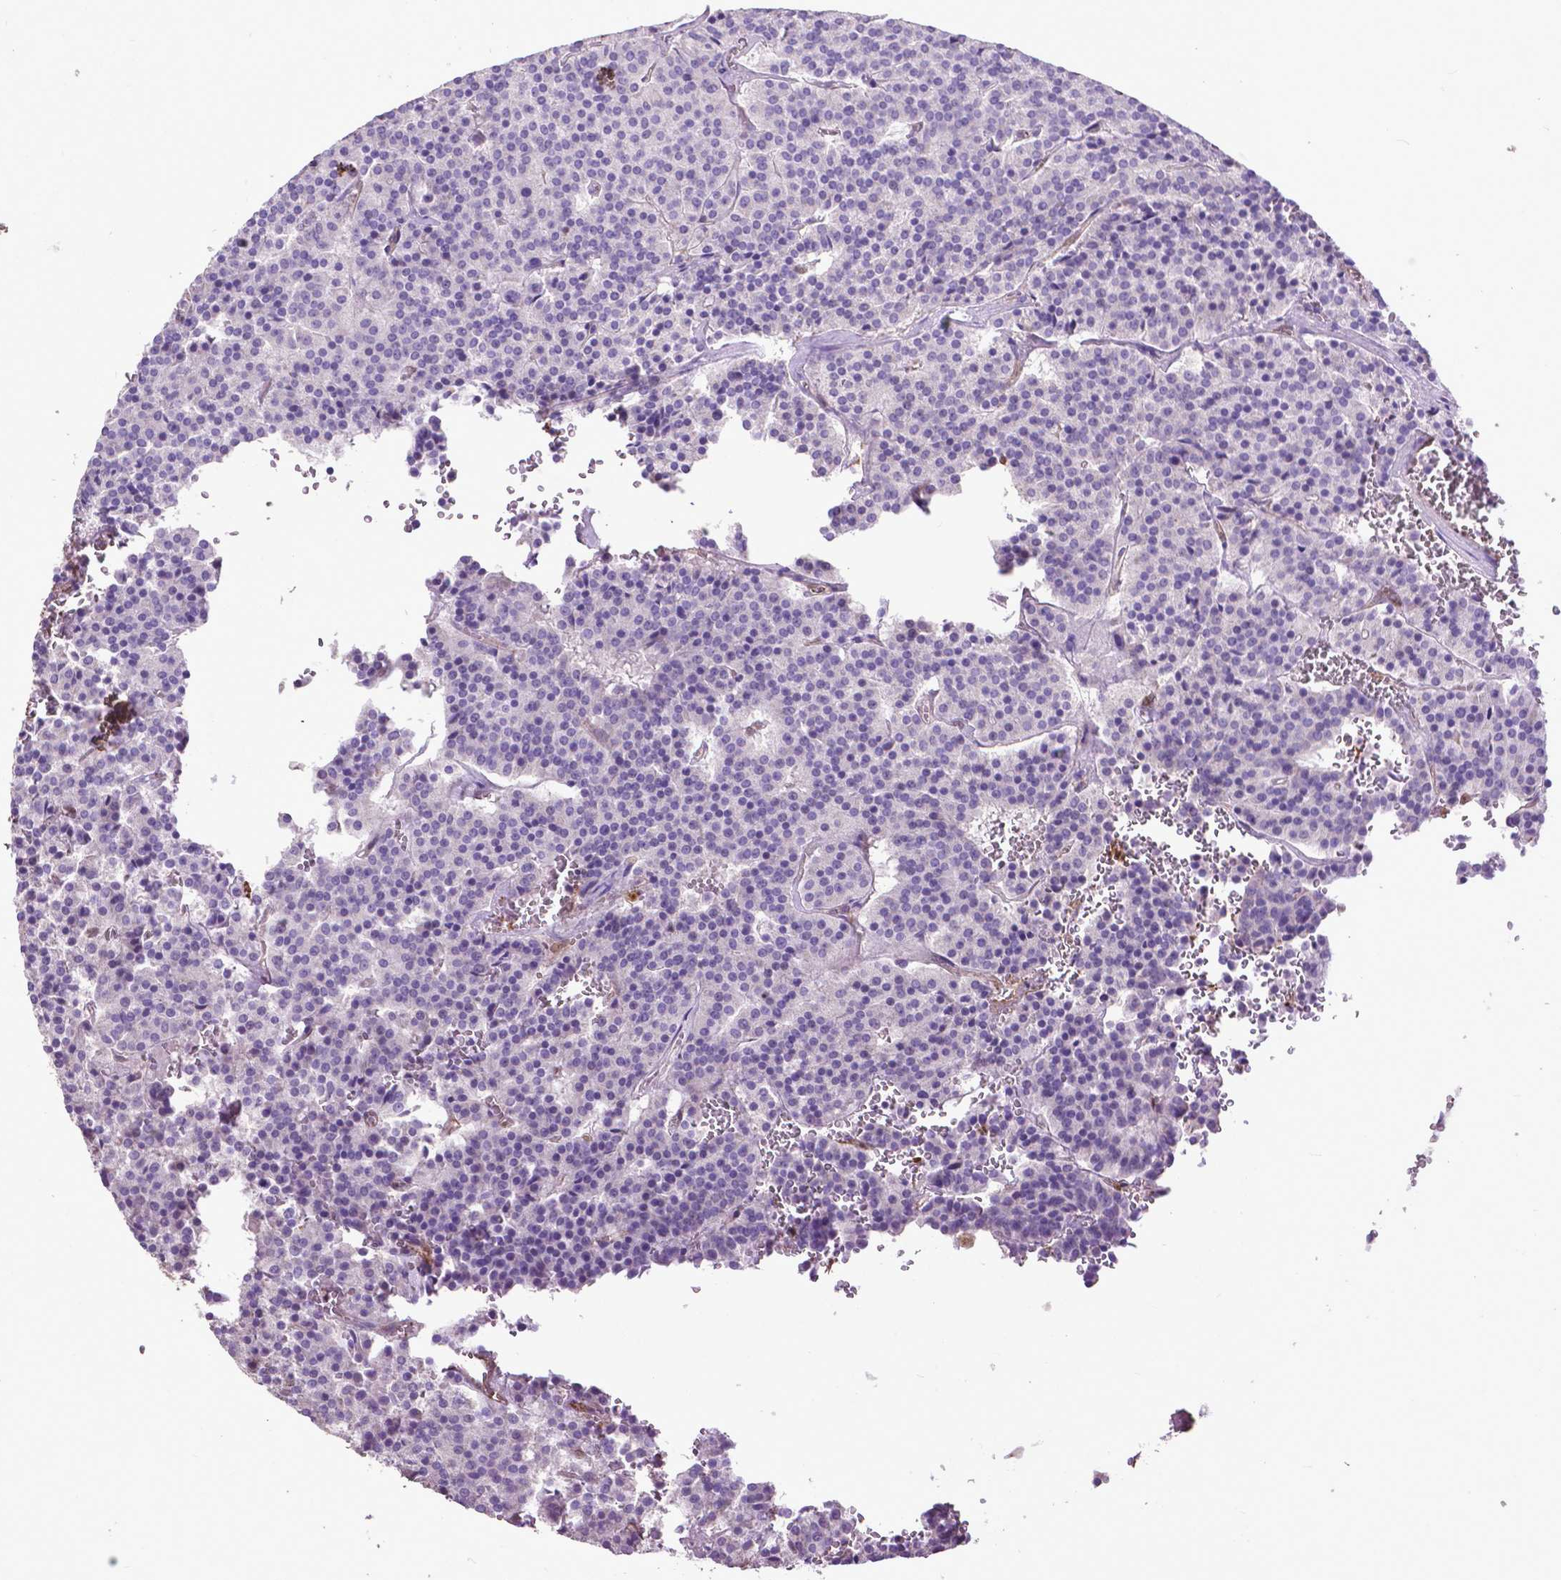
{"staining": {"intensity": "negative", "quantity": "none", "location": "none"}, "tissue": "carcinoid", "cell_type": "Tumor cells", "image_type": "cancer", "snomed": [{"axis": "morphology", "description": "Carcinoid, malignant, NOS"}, {"axis": "topography", "description": "Lung"}], "caption": "Tumor cells show no significant protein positivity in carcinoid. Brightfield microscopy of immunohistochemistry stained with DAB (3,3'-diaminobenzidine) (brown) and hematoxylin (blue), captured at high magnification.", "gene": "PDLIM1", "patient": {"sex": "male", "age": 70}}